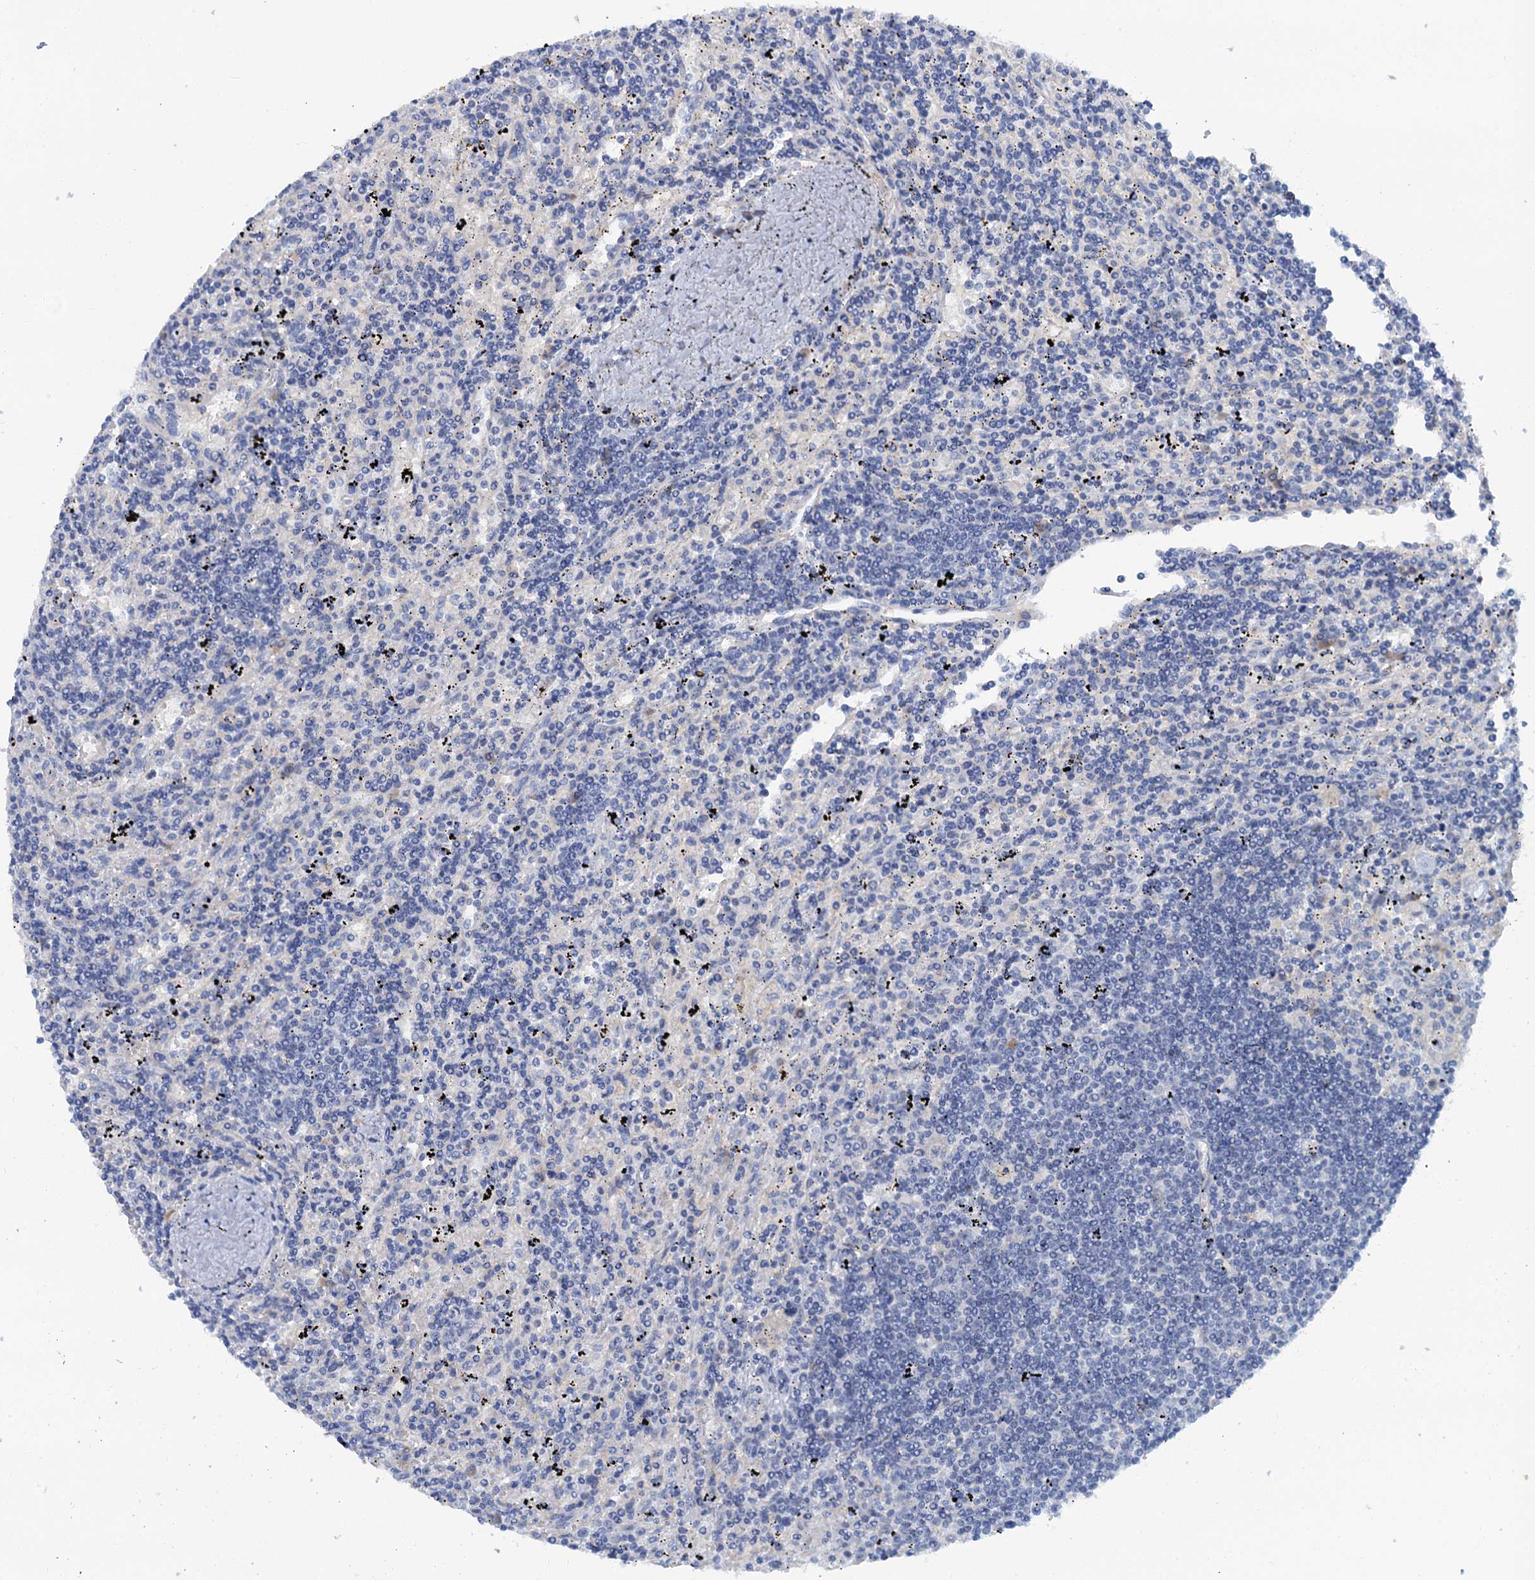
{"staining": {"intensity": "negative", "quantity": "none", "location": "none"}, "tissue": "lymphoma", "cell_type": "Tumor cells", "image_type": "cancer", "snomed": [{"axis": "morphology", "description": "Malignant lymphoma, non-Hodgkin's type, Low grade"}, {"axis": "topography", "description": "Spleen"}], "caption": "This is an immunohistochemistry (IHC) image of human low-grade malignant lymphoma, non-Hodgkin's type. There is no staining in tumor cells.", "gene": "MYADML2", "patient": {"sex": "male", "age": 76}}